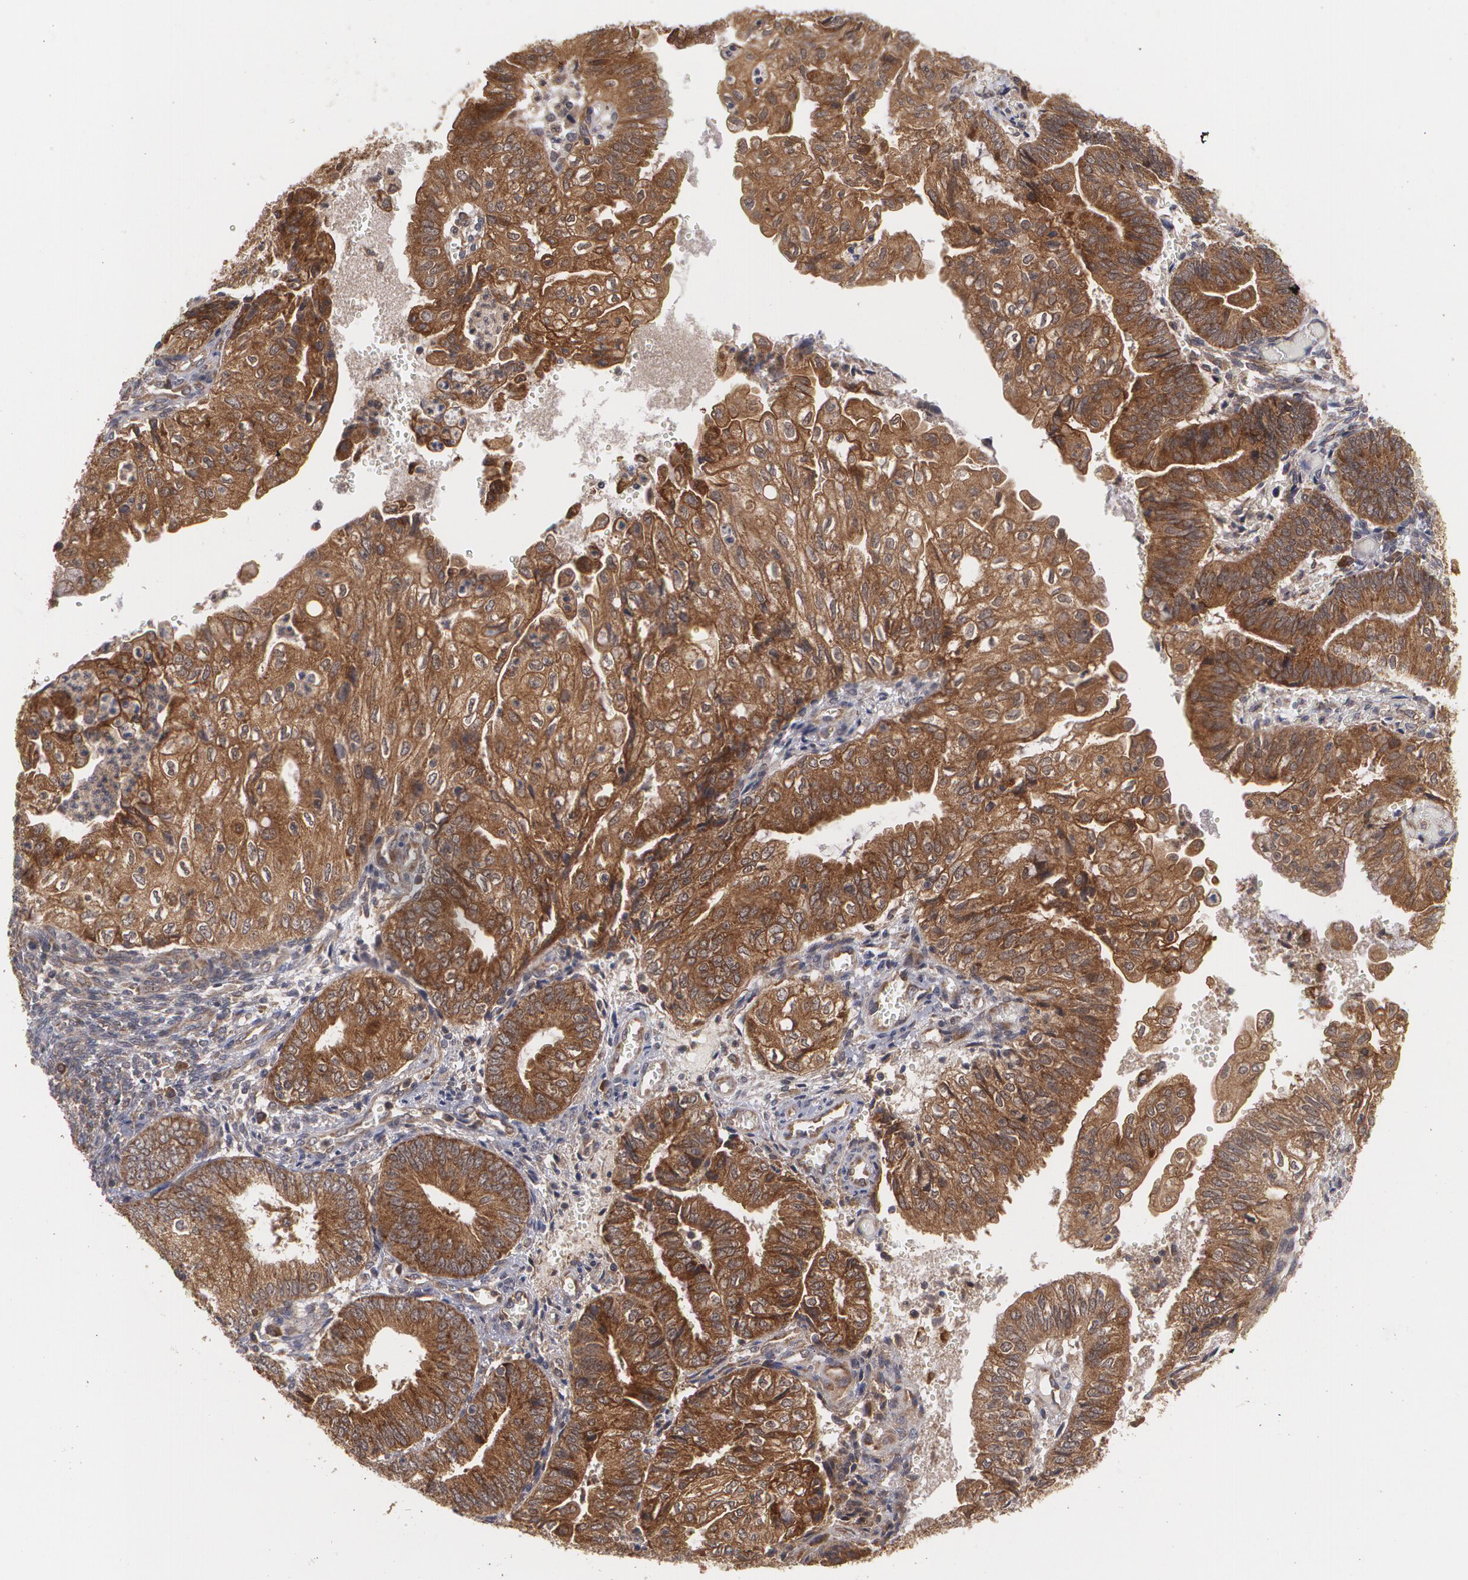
{"staining": {"intensity": "strong", "quantity": ">75%", "location": "cytoplasmic/membranous"}, "tissue": "endometrial cancer", "cell_type": "Tumor cells", "image_type": "cancer", "snomed": [{"axis": "morphology", "description": "Adenocarcinoma, NOS"}, {"axis": "topography", "description": "Endometrium"}], "caption": "DAB (3,3'-diaminobenzidine) immunohistochemical staining of adenocarcinoma (endometrial) exhibits strong cytoplasmic/membranous protein positivity in approximately >75% of tumor cells.", "gene": "BMP6", "patient": {"sex": "female", "age": 55}}